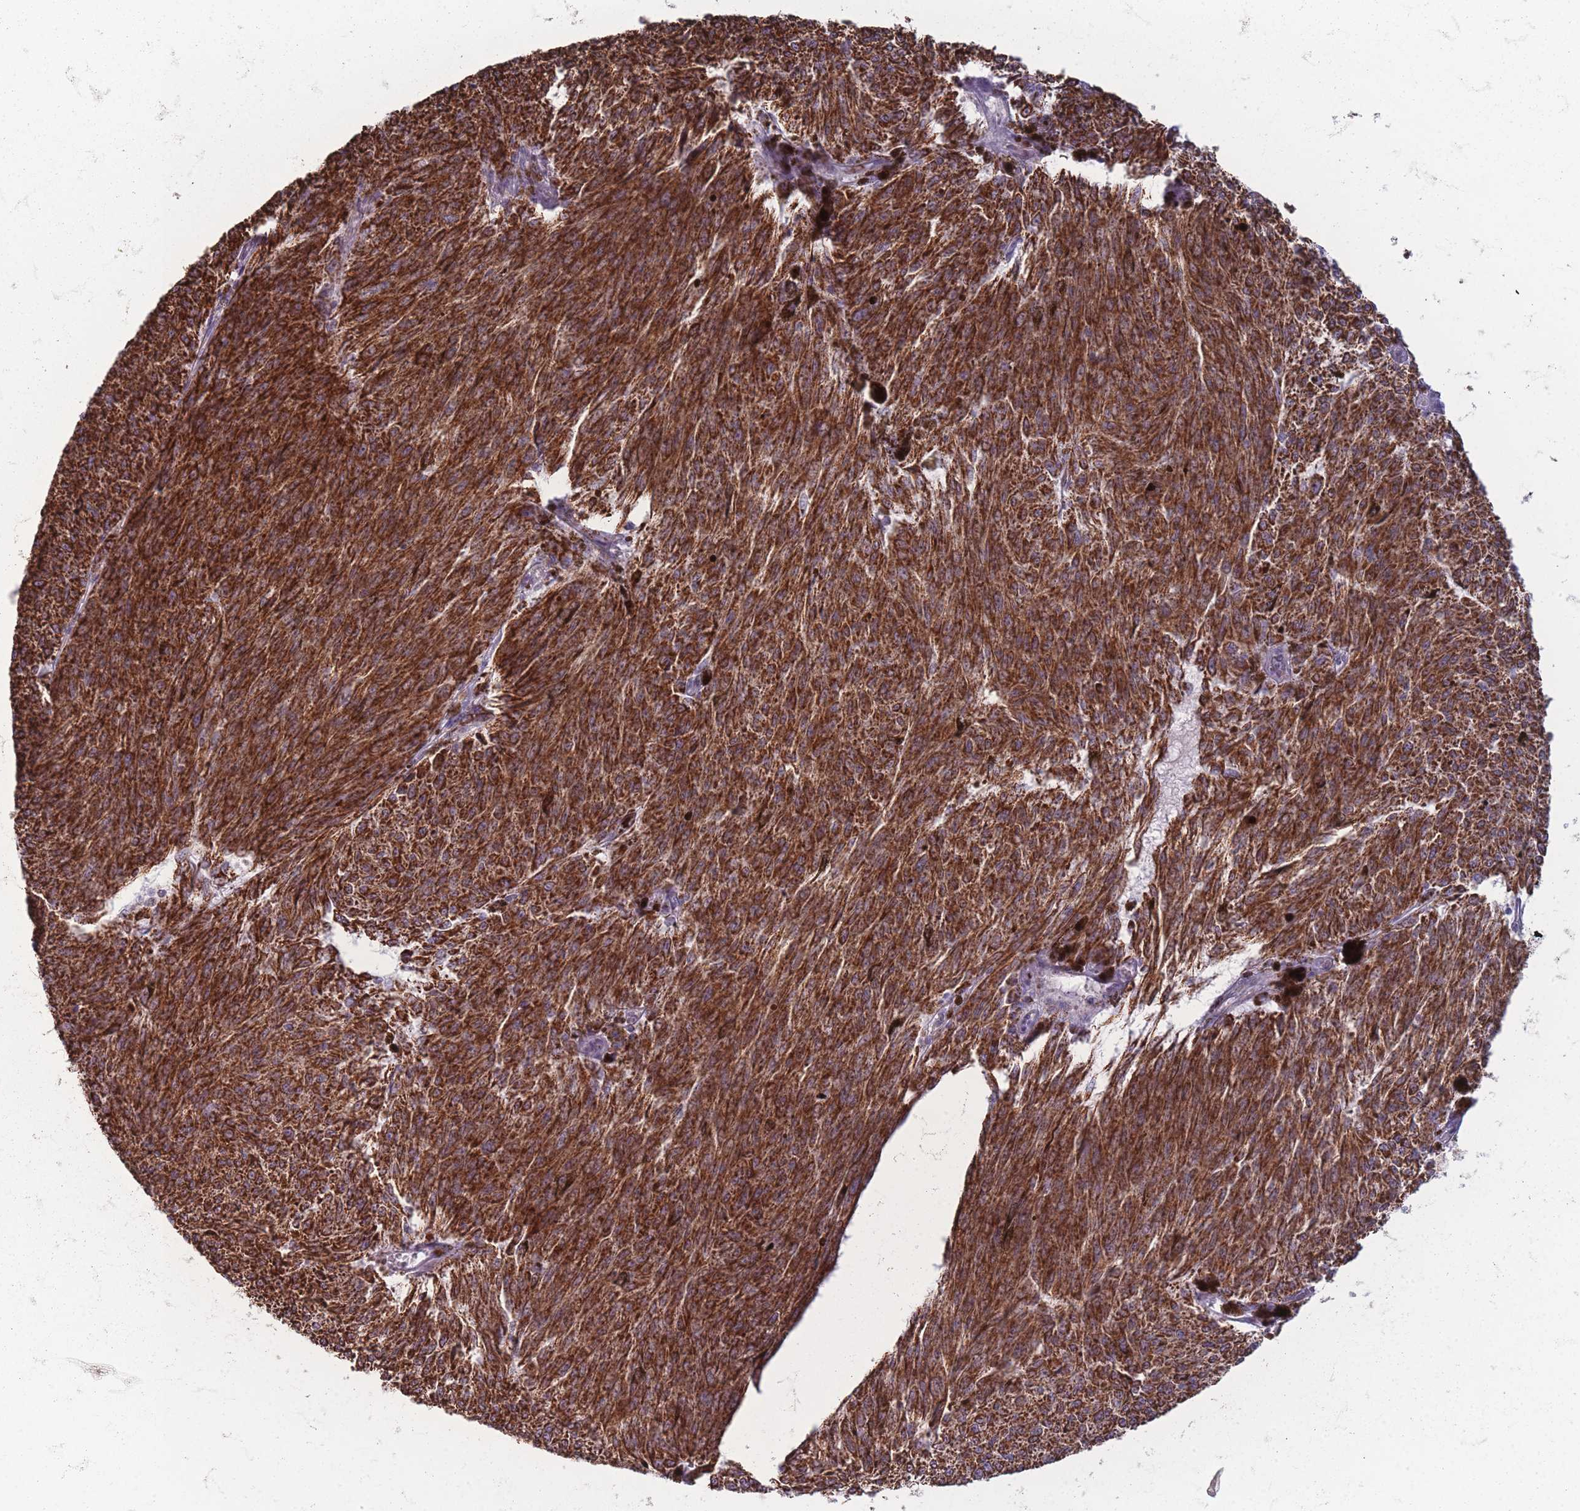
{"staining": {"intensity": "strong", "quantity": ">75%", "location": "cytoplasmic/membranous"}, "tissue": "melanoma", "cell_type": "Tumor cells", "image_type": "cancer", "snomed": [{"axis": "morphology", "description": "Malignant melanoma, NOS"}, {"axis": "topography", "description": "Skin"}], "caption": "High-power microscopy captured an immunohistochemistry image of melanoma, revealing strong cytoplasmic/membranous expression in about >75% of tumor cells. Nuclei are stained in blue.", "gene": "DCHS1", "patient": {"sex": "female", "age": 72}}